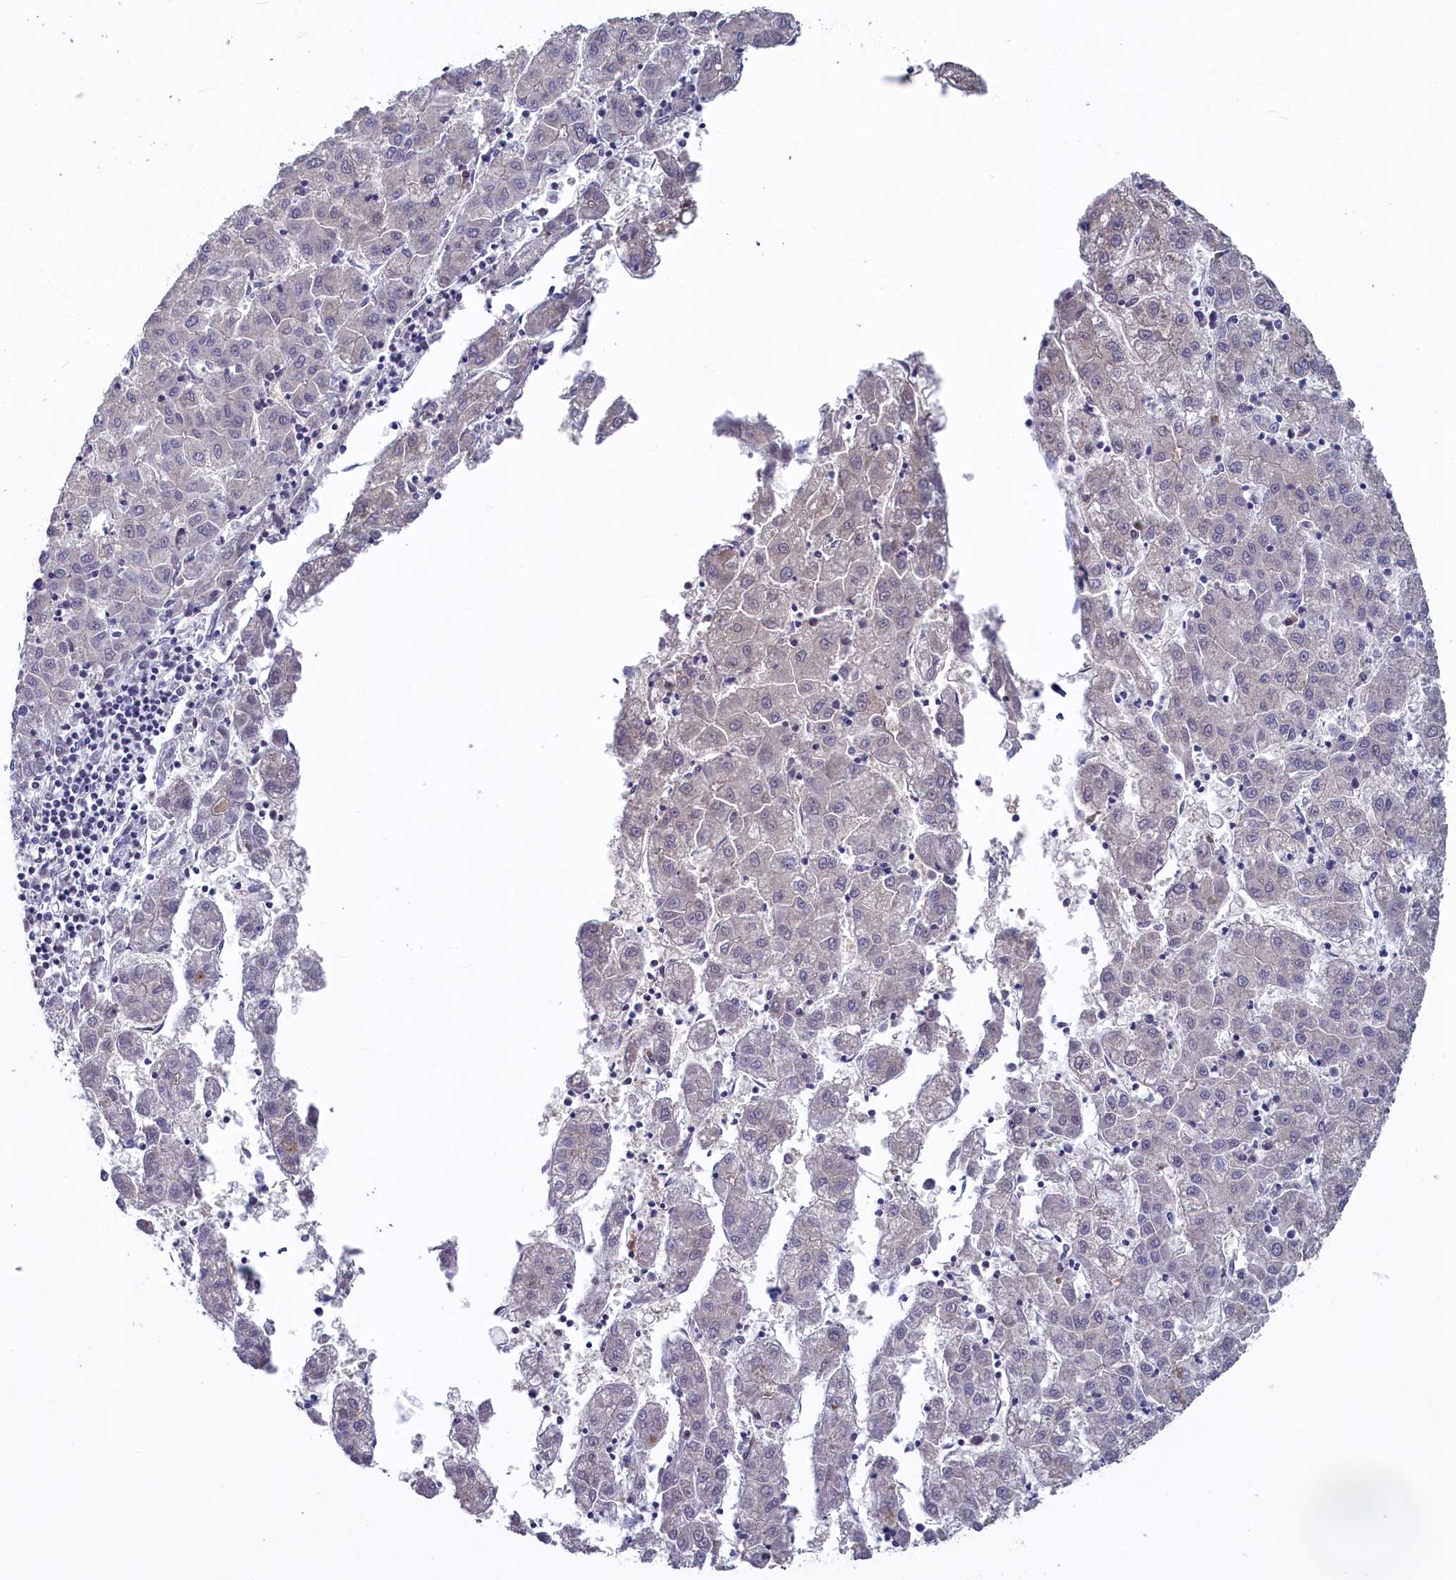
{"staining": {"intensity": "negative", "quantity": "none", "location": "none"}, "tissue": "liver cancer", "cell_type": "Tumor cells", "image_type": "cancer", "snomed": [{"axis": "morphology", "description": "Carcinoma, Hepatocellular, NOS"}, {"axis": "topography", "description": "Liver"}], "caption": "Immunohistochemistry (IHC) of liver cancer shows no staining in tumor cells.", "gene": "UCHL3", "patient": {"sex": "male", "age": 72}}